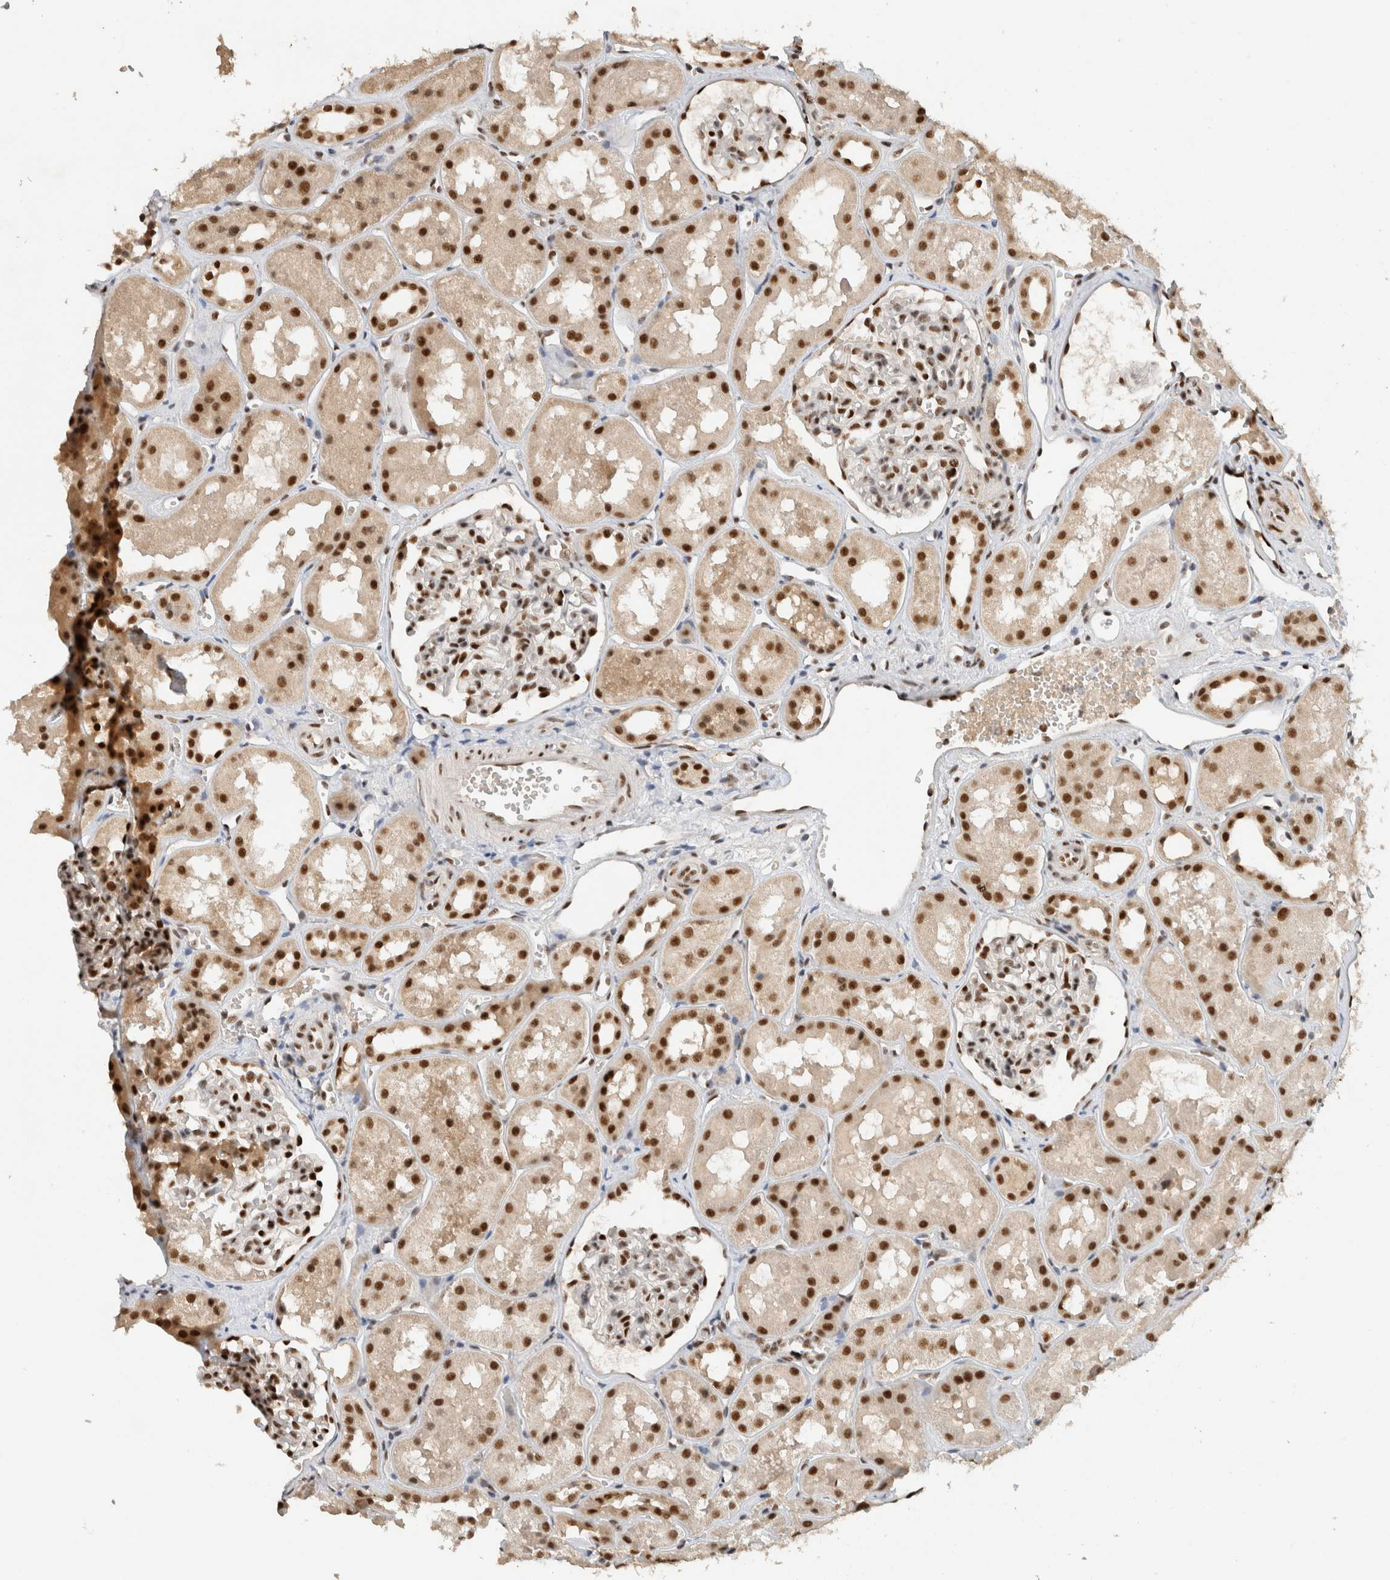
{"staining": {"intensity": "strong", "quantity": "25%-75%", "location": "nuclear"}, "tissue": "kidney", "cell_type": "Cells in glomeruli", "image_type": "normal", "snomed": [{"axis": "morphology", "description": "Normal tissue, NOS"}, {"axis": "topography", "description": "Kidney"}], "caption": "Cells in glomeruli demonstrate strong nuclear positivity in approximately 25%-75% of cells in normal kidney. (DAB IHC, brown staining for protein, blue staining for nuclei).", "gene": "DDX42", "patient": {"sex": "male", "age": 16}}